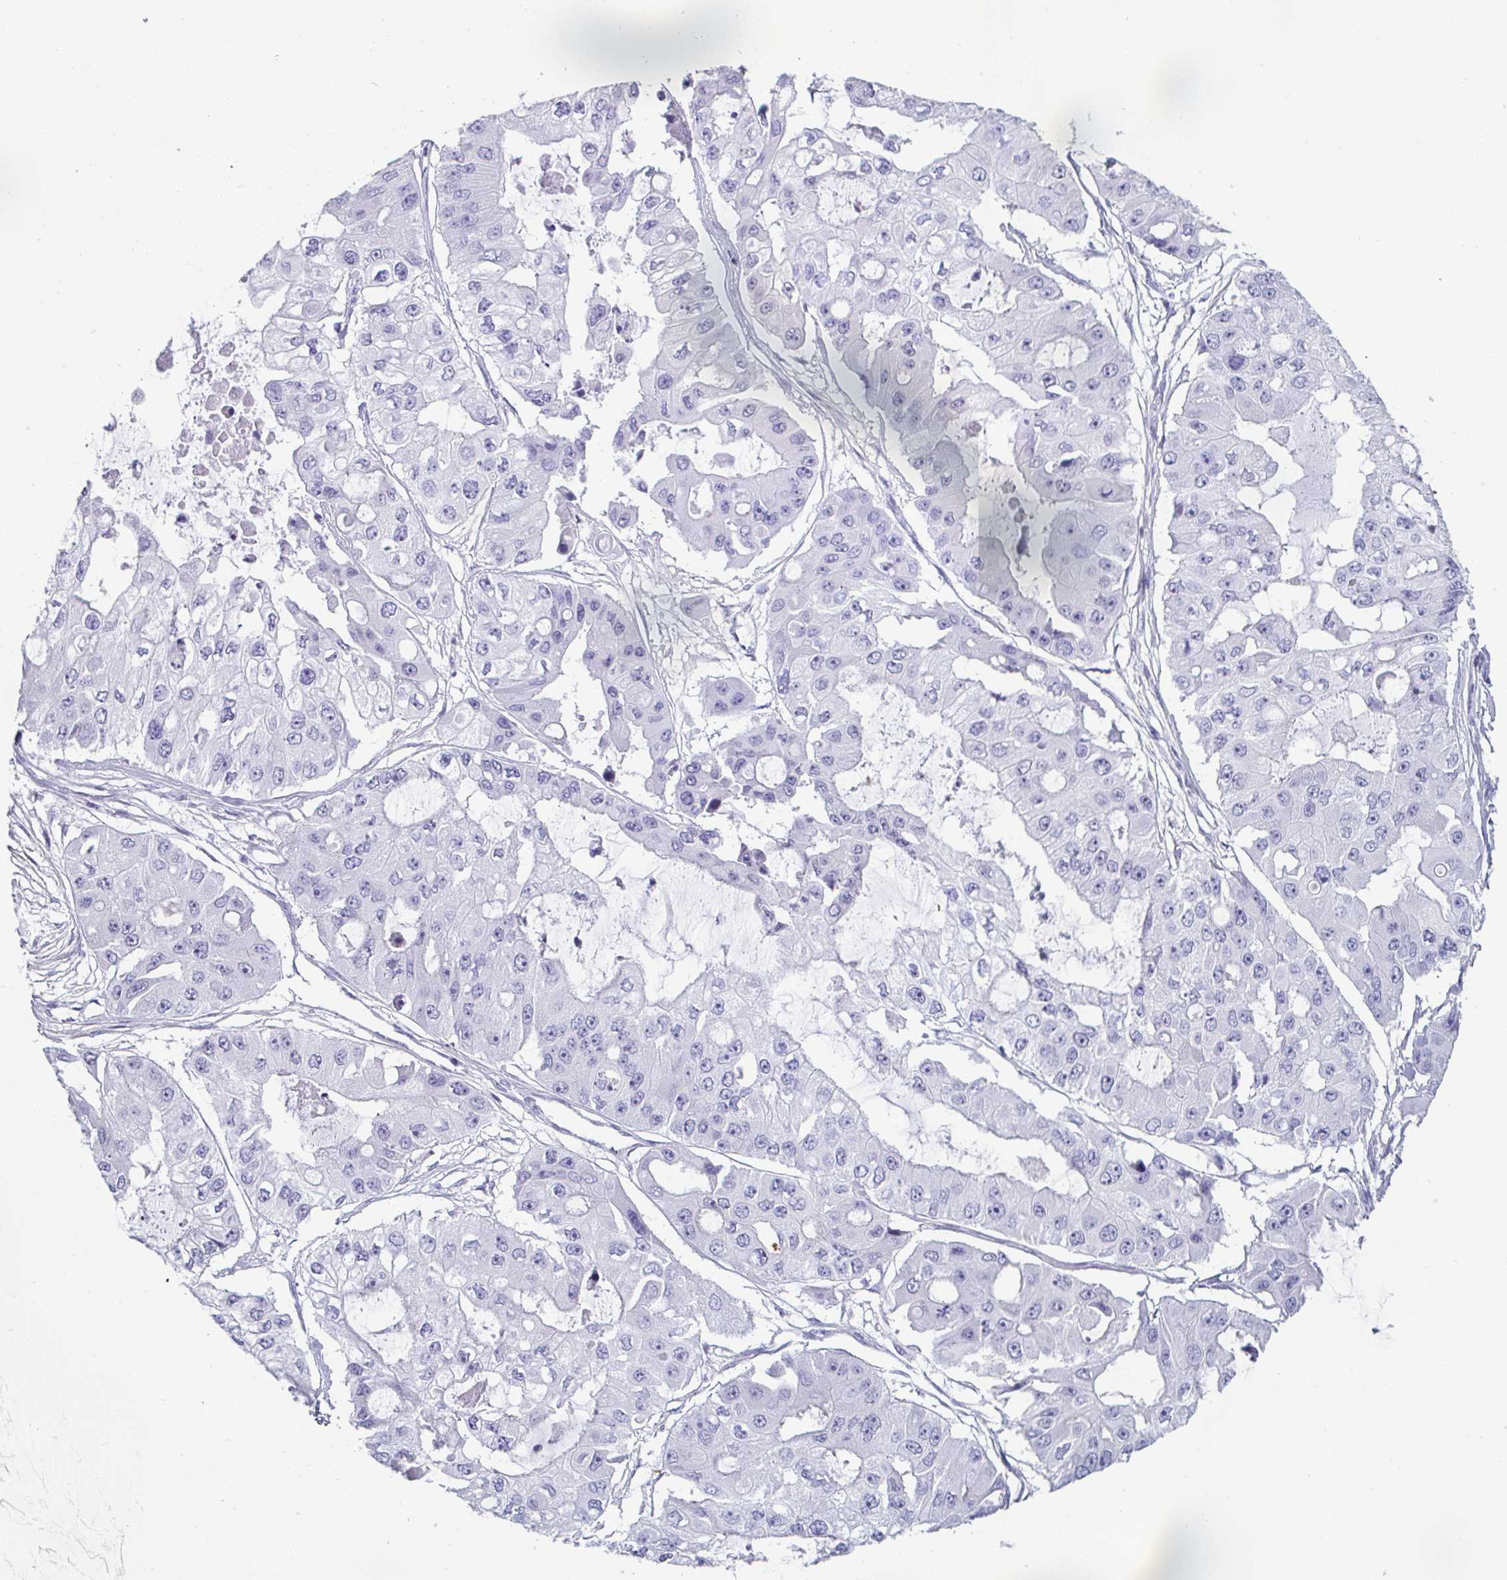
{"staining": {"intensity": "negative", "quantity": "none", "location": "none"}, "tissue": "ovarian cancer", "cell_type": "Tumor cells", "image_type": "cancer", "snomed": [{"axis": "morphology", "description": "Cystadenocarcinoma, serous, NOS"}, {"axis": "topography", "description": "Ovary"}], "caption": "An image of human serous cystadenocarcinoma (ovarian) is negative for staining in tumor cells.", "gene": "CREG2", "patient": {"sex": "female", "age": 56}}